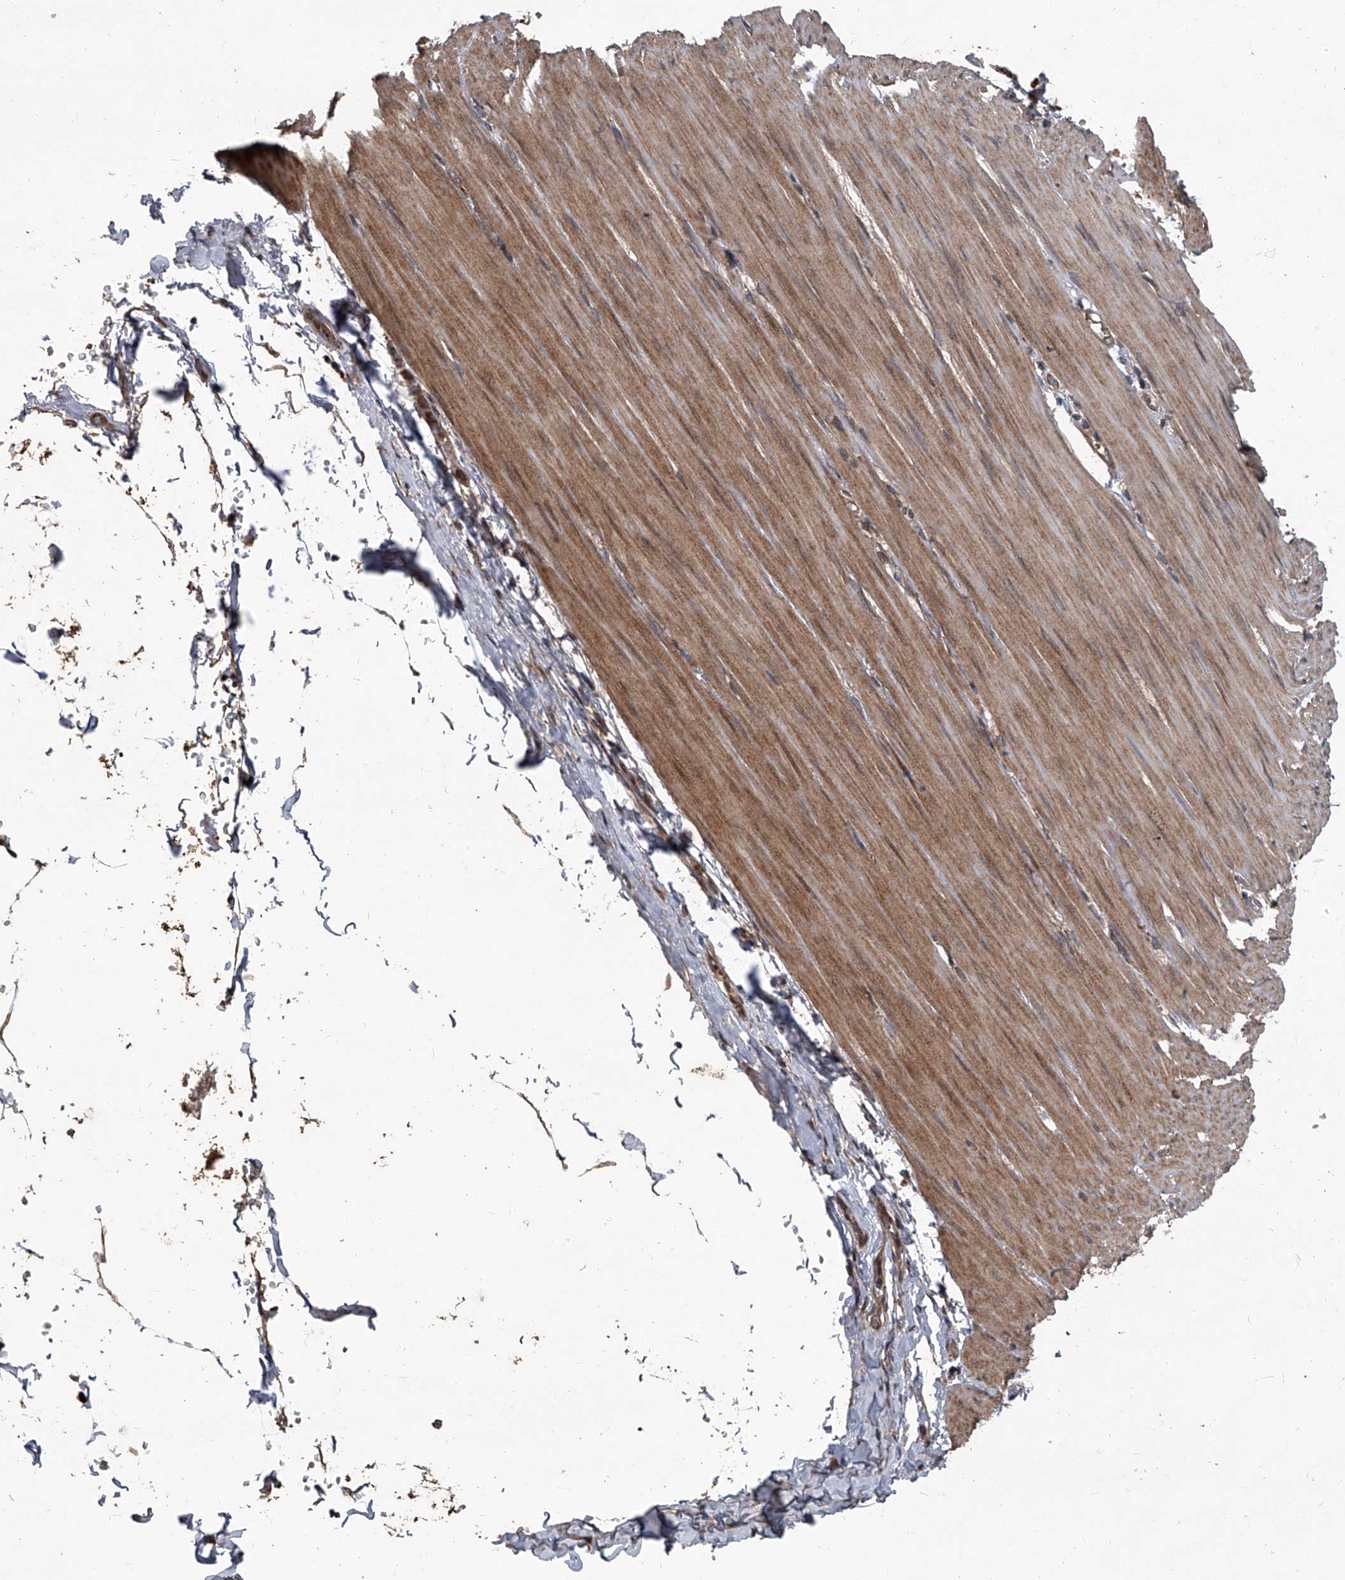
{"staining": {"intensity": "moderate", "quantity": ">75%", "location": "cytoplasmic/membranous"}, "tissue": "smooth muscle", "cell_type": "Smooth muscle cells", "image_type": "normal", "snomed": [{"axis": "morphology", "description": "Normal tissue, NOS"}, {"axis": "morphology", "description": "Adenocarcinoma, NOS"}, {"axis": "topography", "description": "Colon"}, {"axis": "topography", "description": "Peripheral nerve tissue"}], "caption": "The micrograph exhibits a brown stain indicating the presence of a protein in the cytoplasmic/membranous of smooth muscle cells in smooth muscle.", "gene": "EVA1C", "patient": {"sex": "male", "age": 14}}